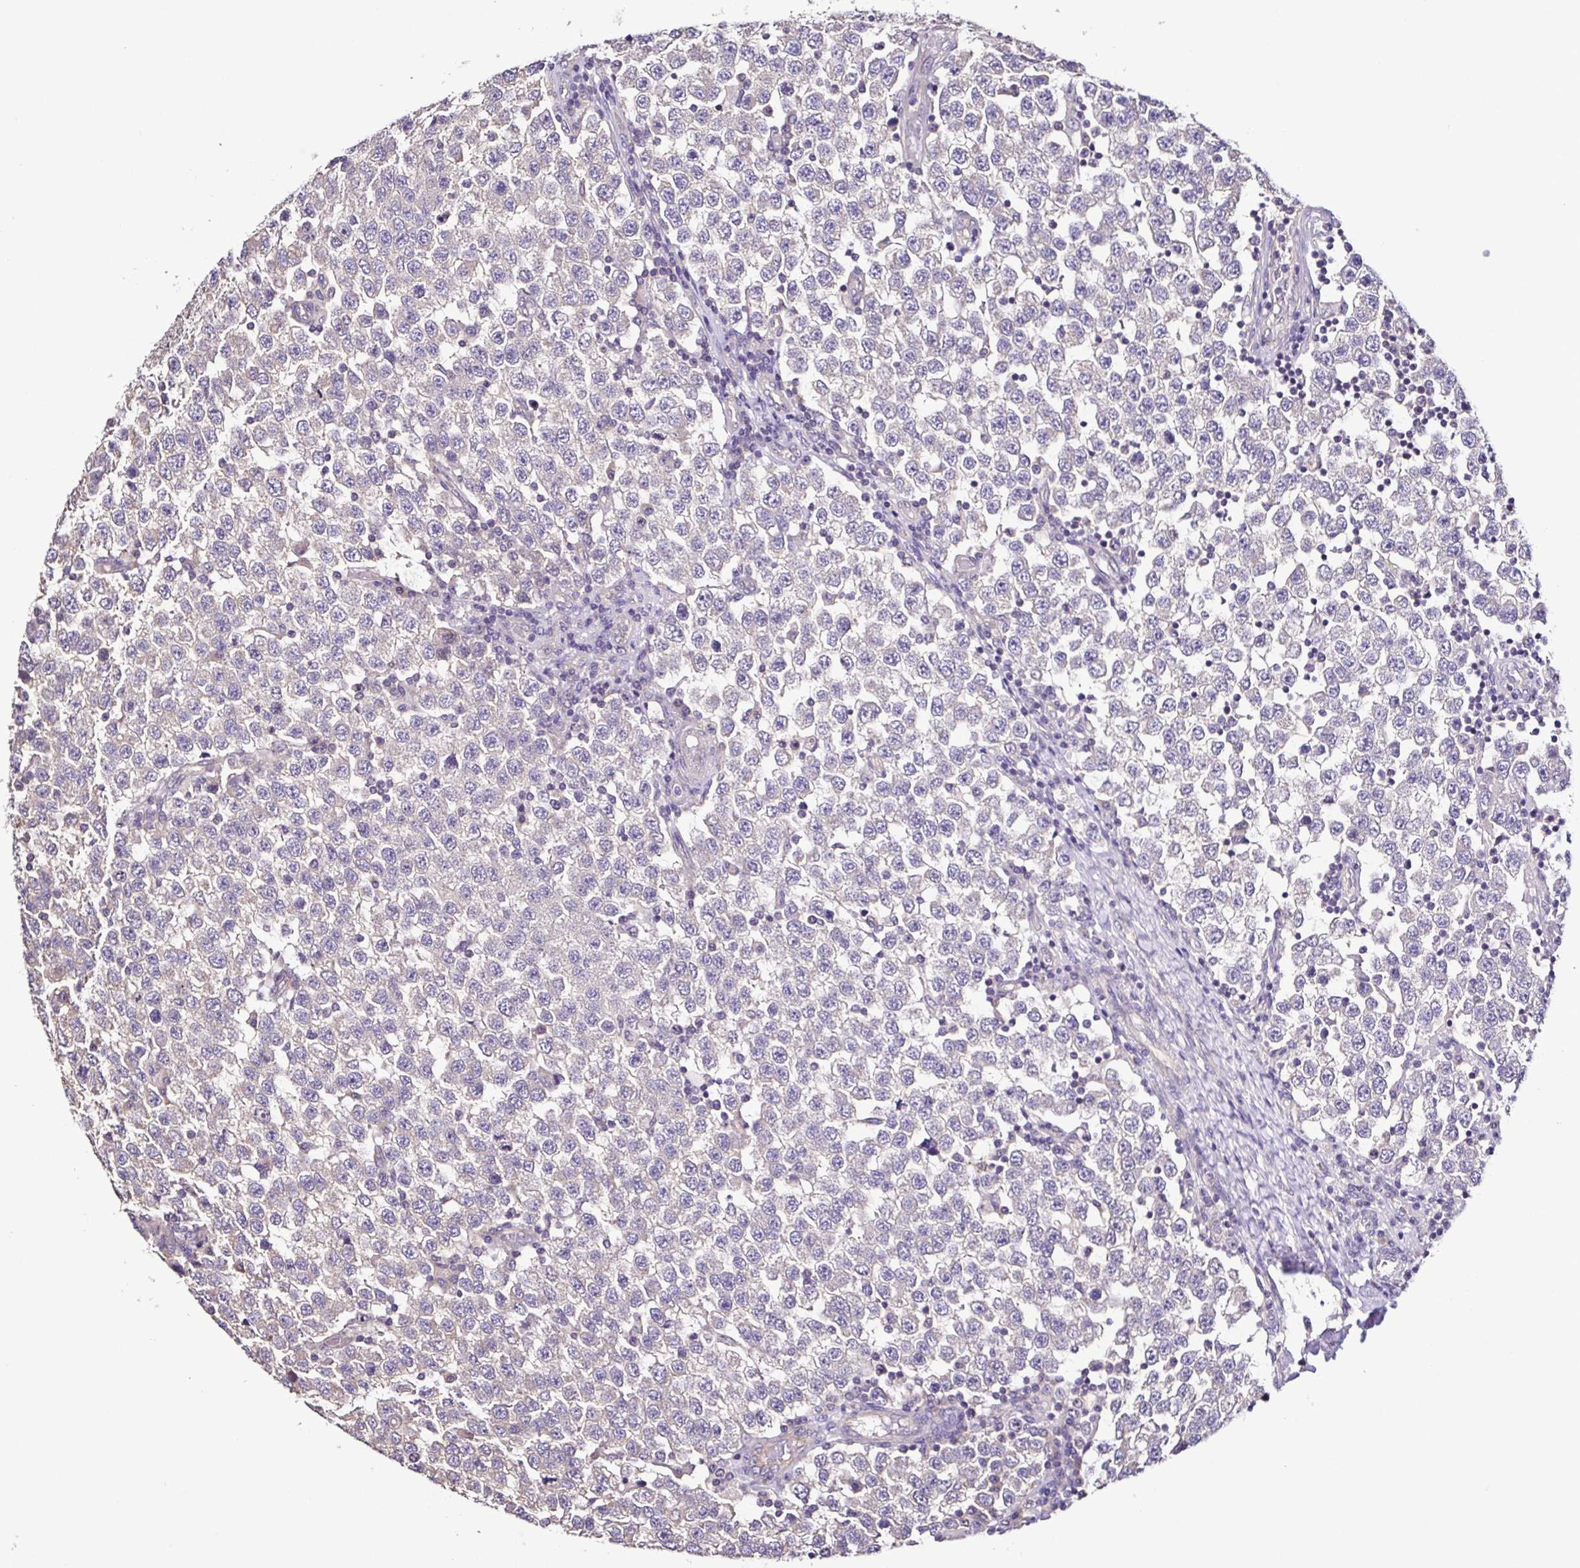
{"staining": {"intensity": "negative", "quantity": "none", "location": "none"}, "tissue": "testis cancer", "cell_type": "Tumor cells", "image_type": "cancer", "snomed": [{"axis": "morphology", "description": "Seminoma, NOS"}, {"axis": "topography", "description": "Testis"}], "caption": "High magnification brightfield microscopy of testis cancer stained with DAB (brown) and counterstained with hematoxylin (blue): tumor cells show no significant positivity.", "gene": "LMOD2", "patient": {"sex": "male", "age": 34}}